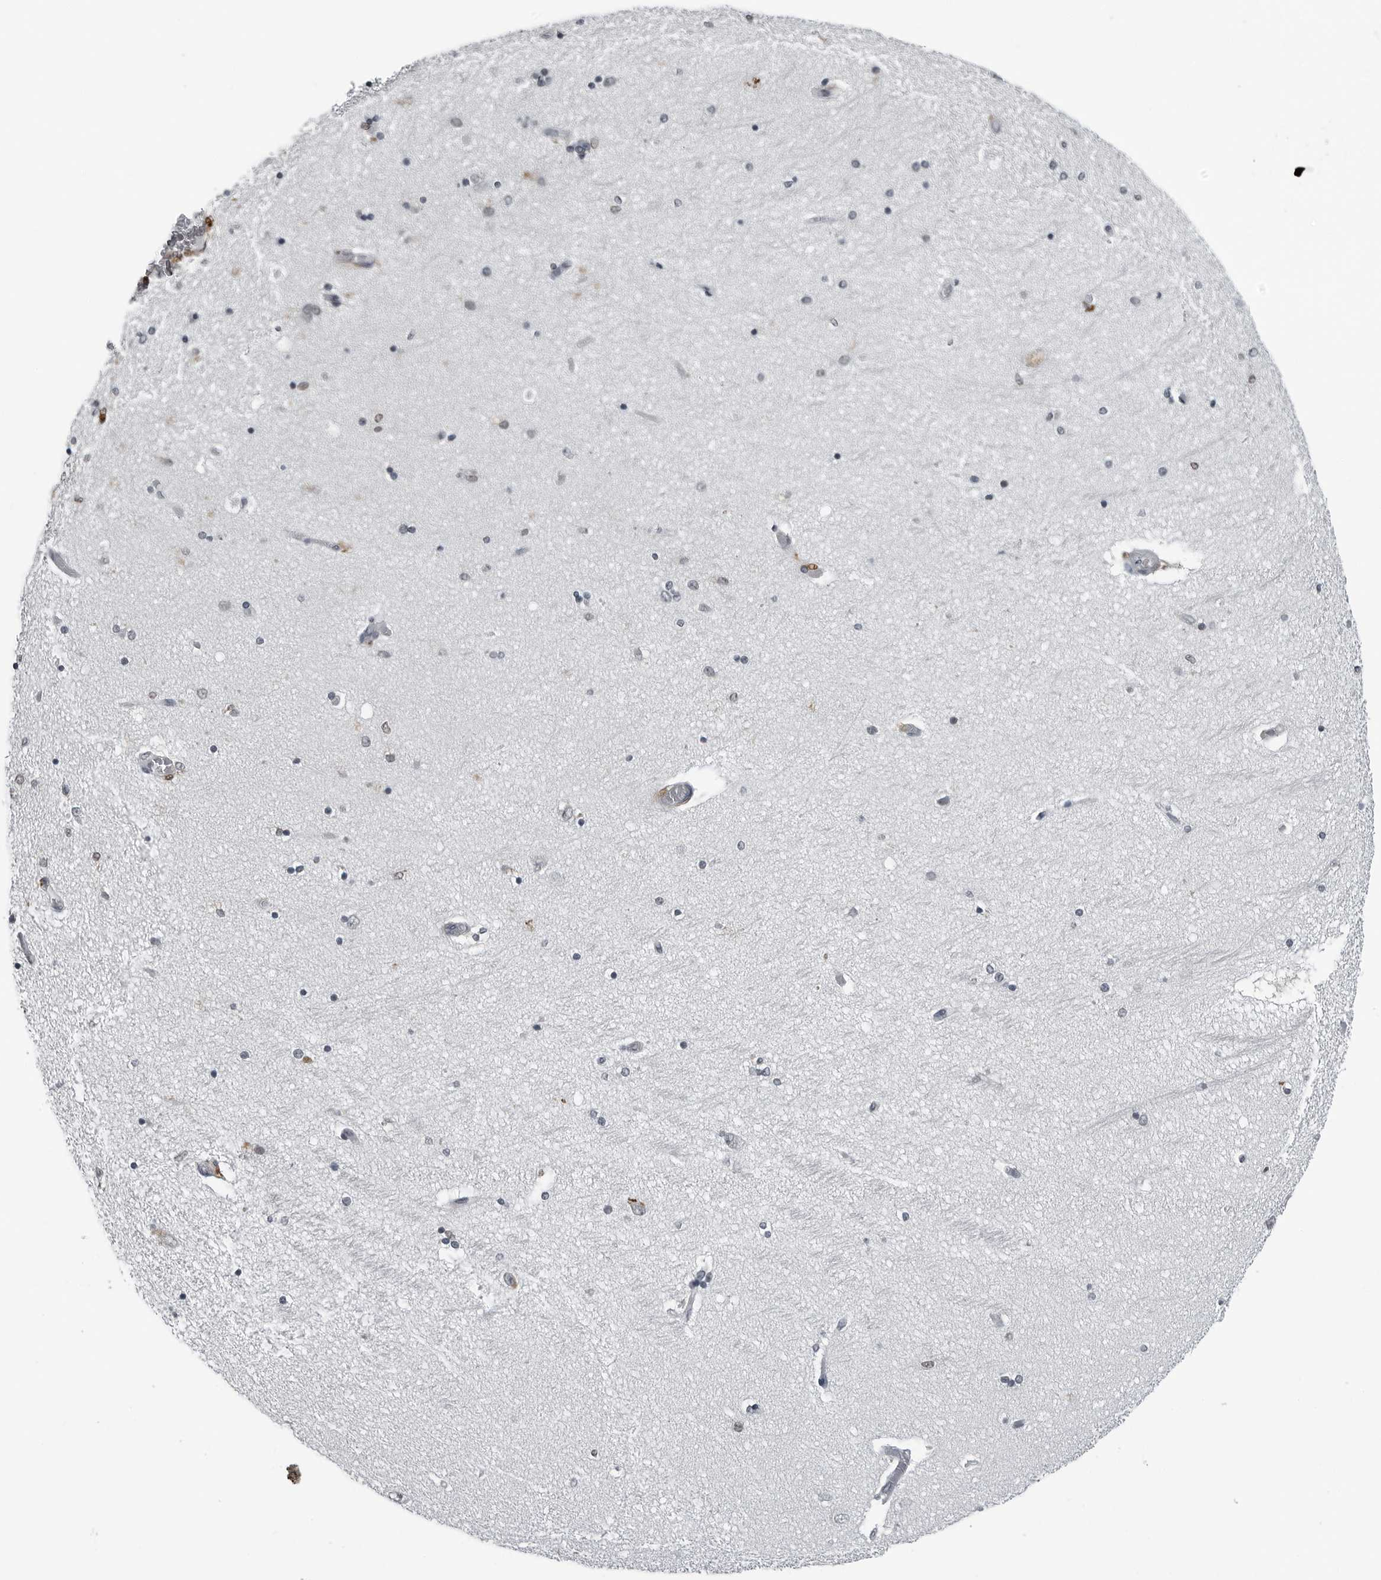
{"staining": {"intensity": "weak", "quantity": "<25%", "location": "nuclear"}, "tissue": "hippocampus", "cell_type": "Glial cells", "image_type": "normal", "snomed": [{"axis": "morphology", "description": "Normal tissue, NOS"}, {"axis": "topography", "description": "Hippocampus"}], "caption": "Glial cells show no significant expression in unremarkable hippocampus.", "gene": "AKR1A1", "patient": {"sex": "female", "age": 54}}